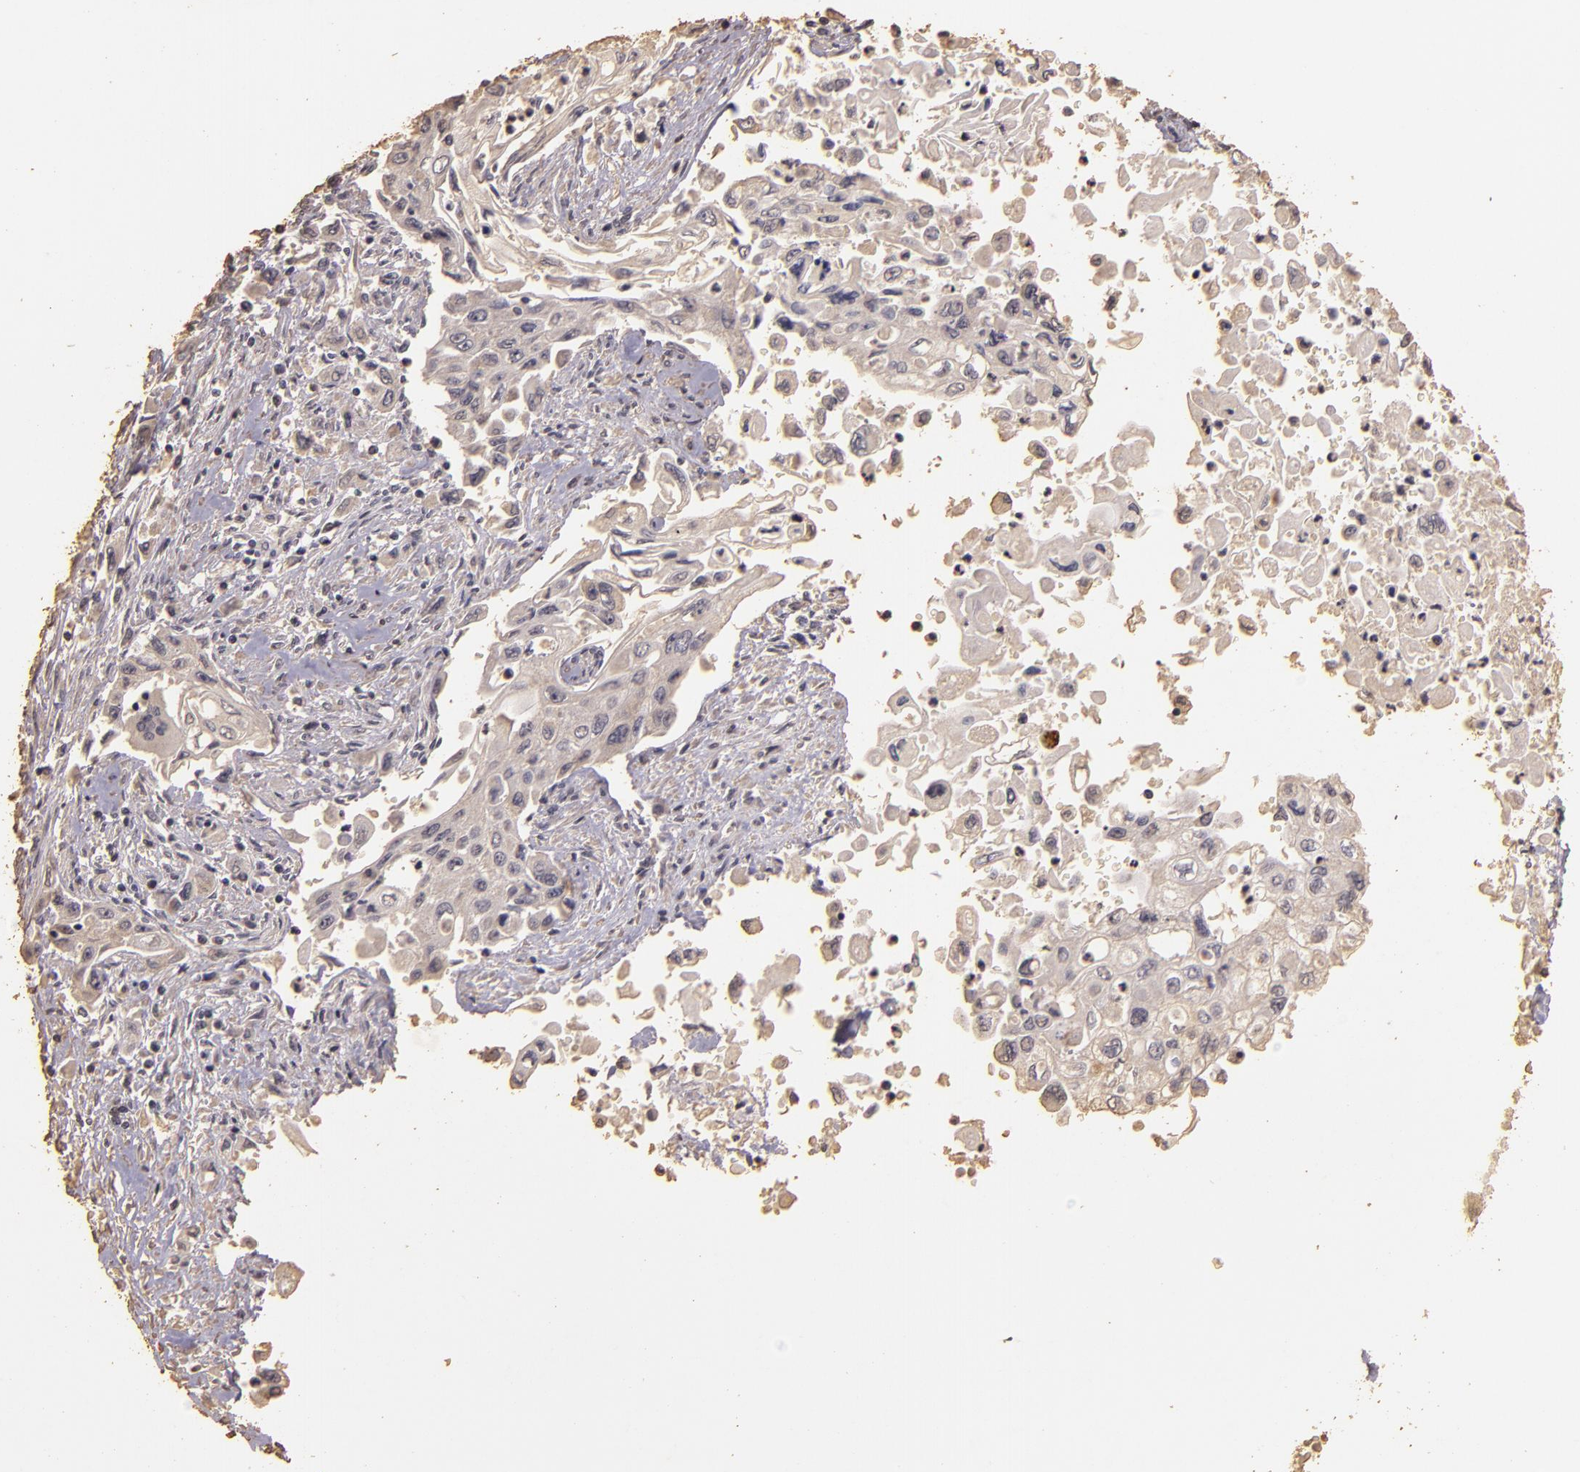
{"staining": {"intensity": "negative", "quantity": "none", "location": "none"}, "tissue": "pancreatic cancer", "cell_type": "Tumor cells", "image_type": "cancer", "snomed": [{"axis": "morphology", "description": "Adenocarcinoma, NOS"}, {"axis": "topography", "description": "Pancreas"}], "caption": "Protein analysis of adenocarcinoma (pancreatic) reveals no significant expression in tumor cells. (Brightfield microscopy of DAB (3,3'-diaminobenzidine) immunohistochemistry (IHC) at high magnification).", "gene": "BCL2L13", "patient": {"sex": "male", "age": 70}}